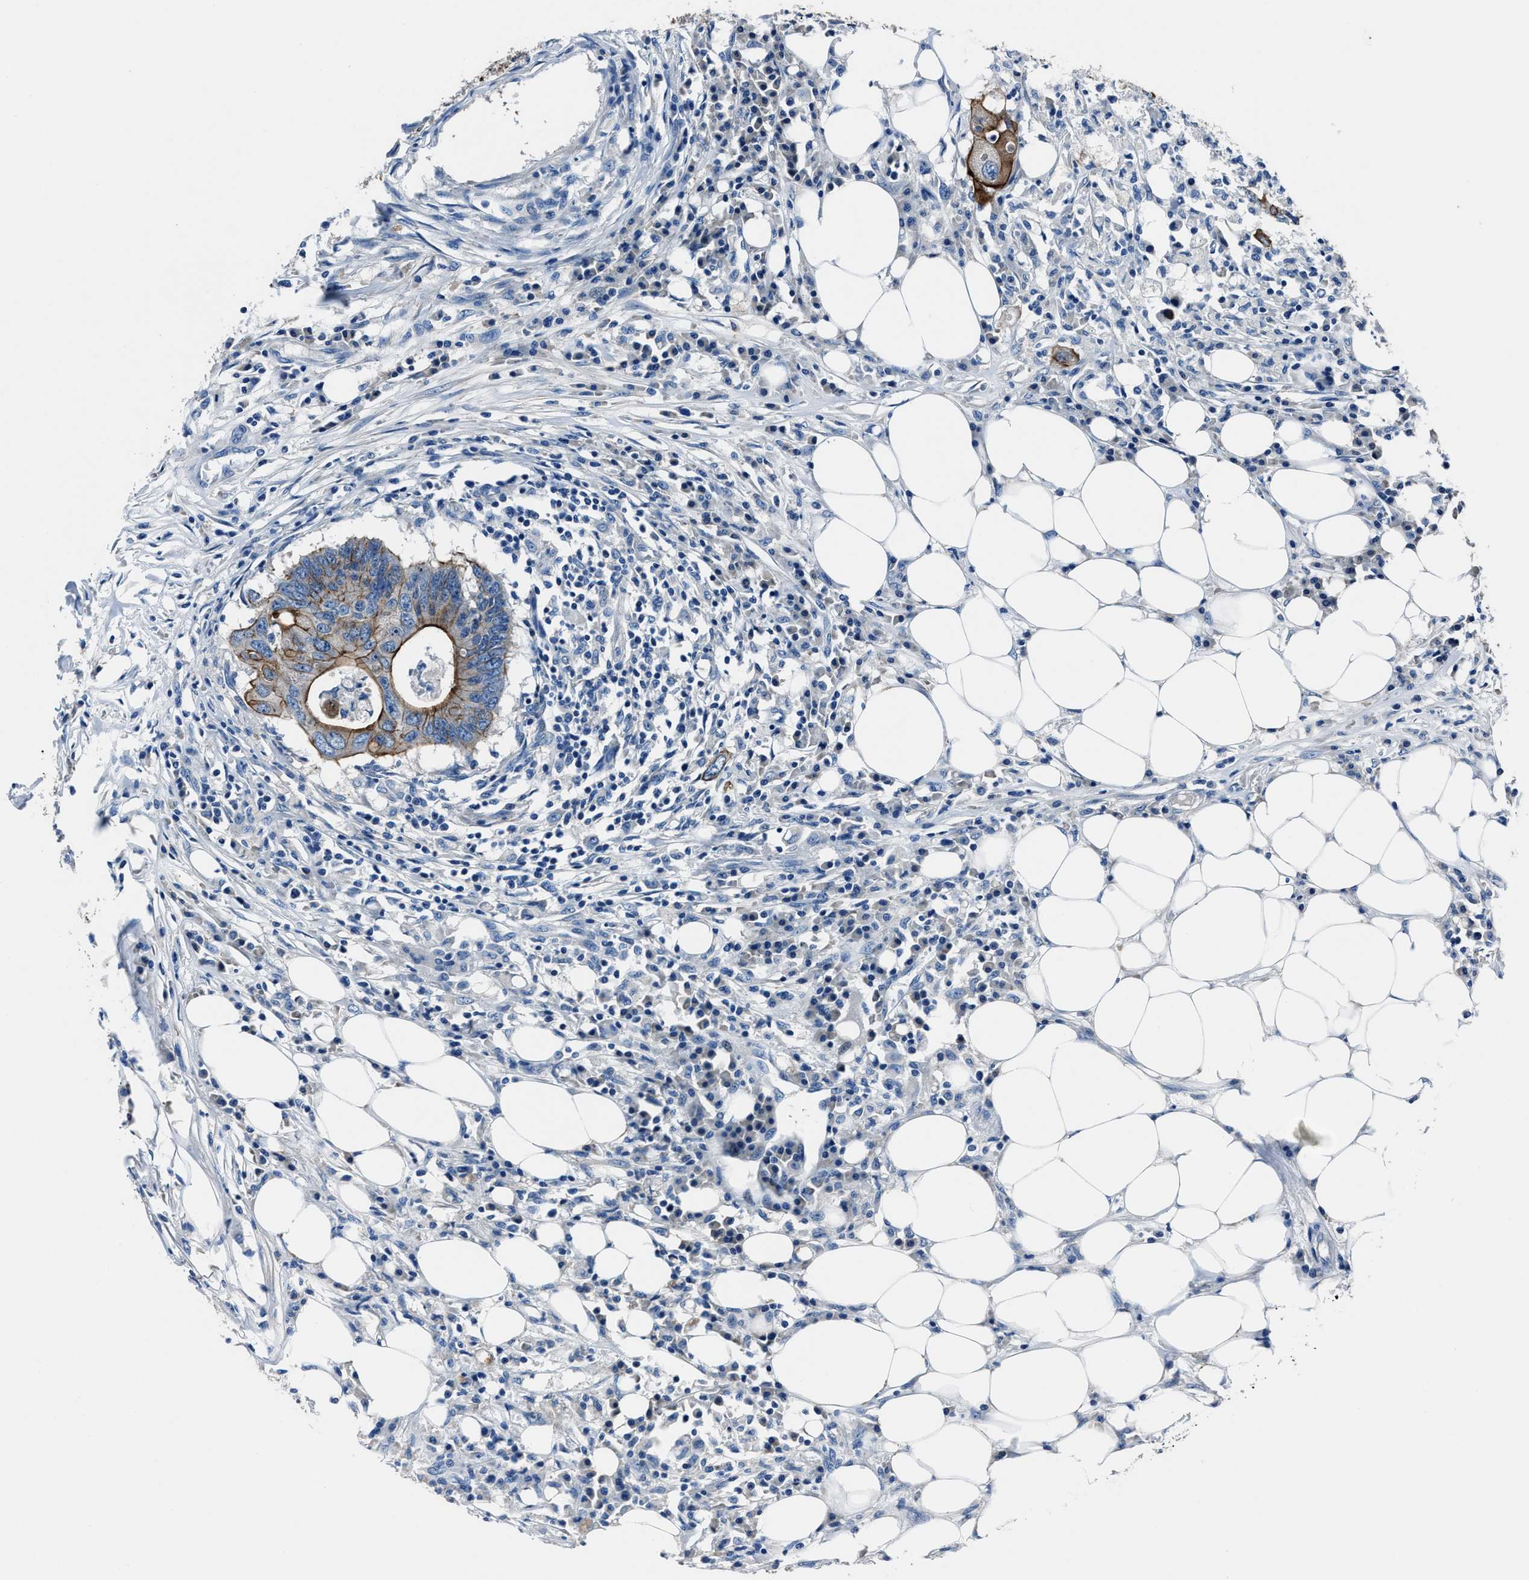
{"staining": {"intensity": "moderate", "quantity": ">75%", "location": "cytoplasmic/membranous"}, "tissue": "colorectal cancer", "cell_type": "Tumor cells", "image_type": "cancer", "snomed": [{"axis": "morphology", "description": "Adenocarcinoma, NOS"}, {"axis": "topography", "description": "Colon"}], "caption": "Adenocarcinoma (colorectal) stained with a brown dye demonstrates moderate cytoplasmic/membranous positive staining in approximately >75% of tumor cells.", "gene": "LMO7", "patient": {"sex": "male", "age": 71}}